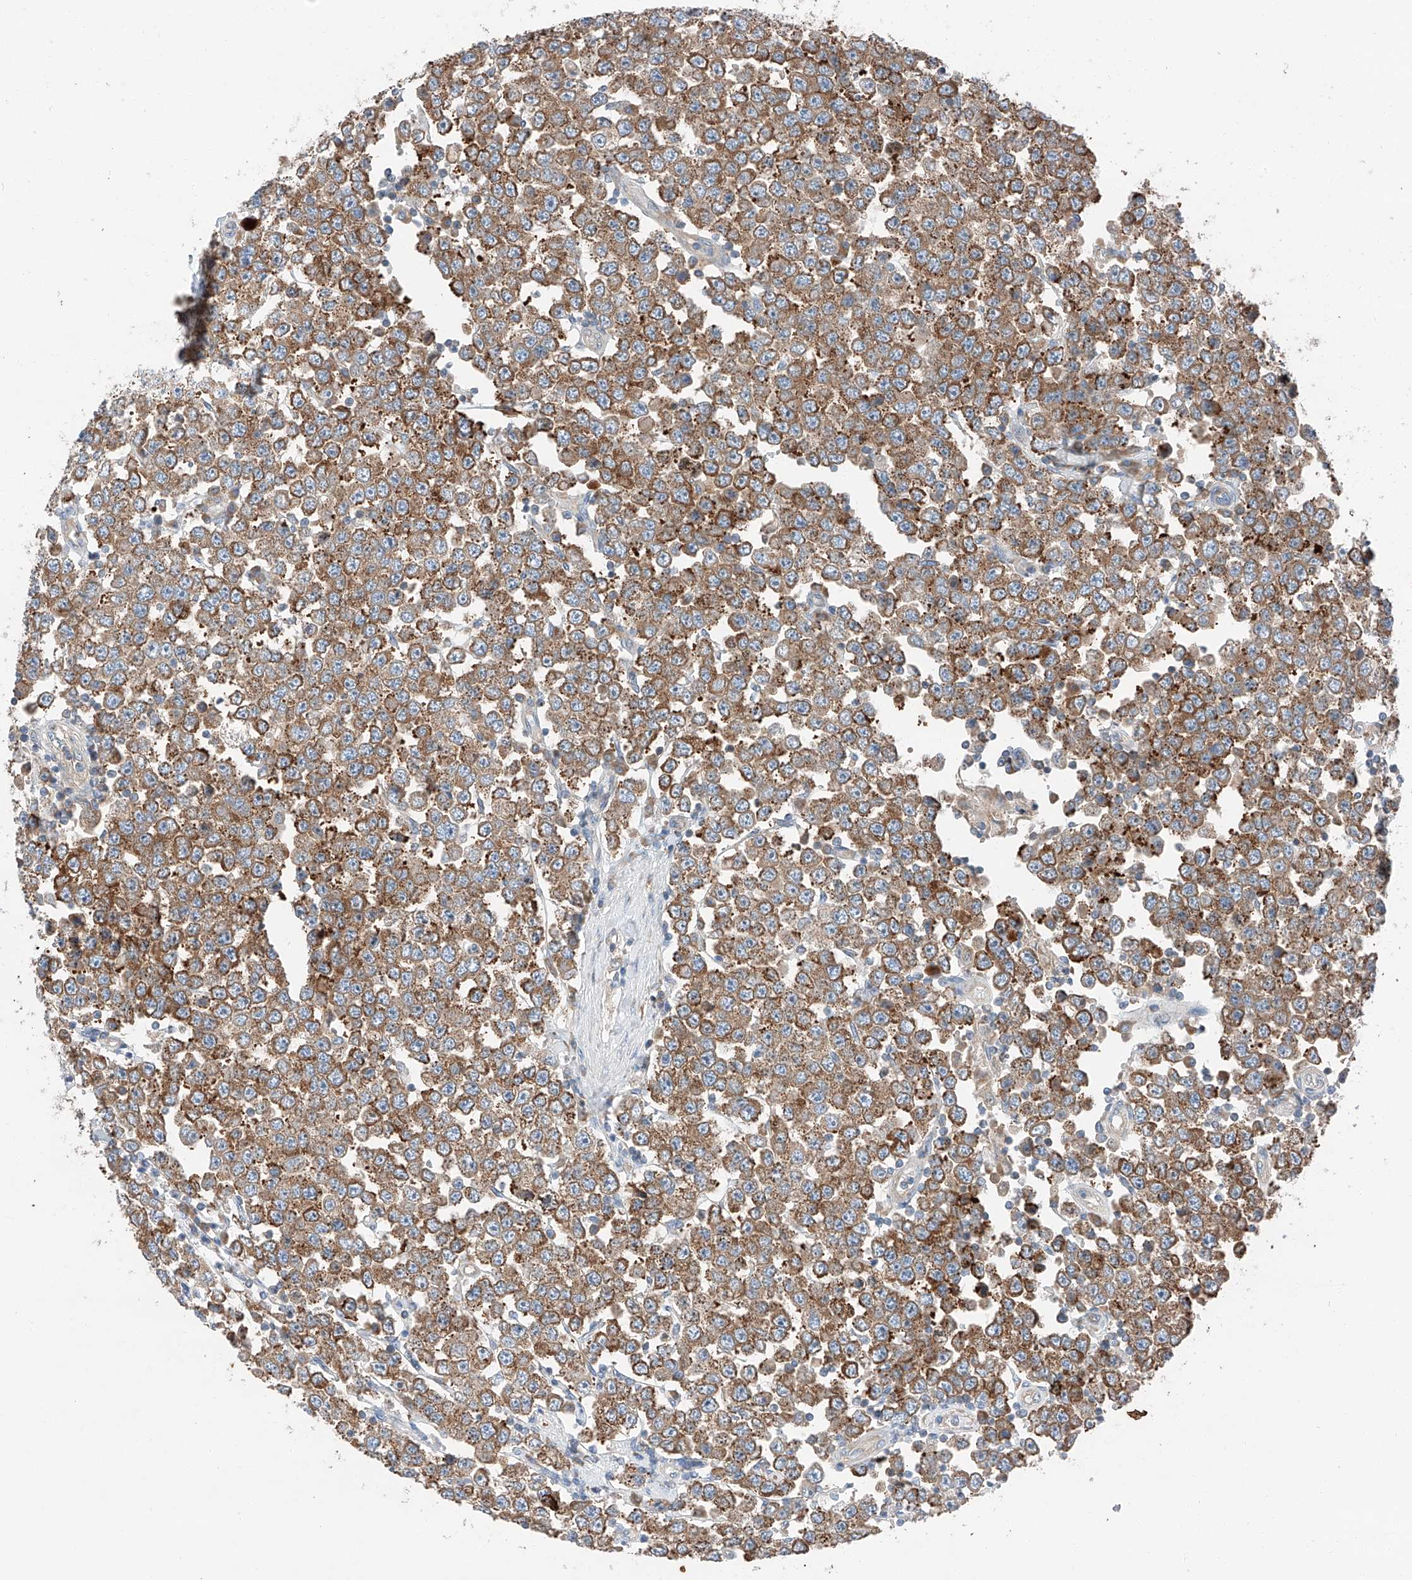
{"staining": {"intensity": "moderate", "quantity": ">75%", "location": "cytoplasmic/membranous"}, "tissue": "testis cancer", "cell_type": "Tumor cells", "image_type": "cancer", "snomed": [{"axis": "morphology", "description": "Seminoma, NOS"}, {"axis": "topography", "description": "Testis"}], "caption": "About >75% of tumor cells in testis cancer (seminoma) display moderate cytoplasmic/membranous protein expression as visualized by brown immunohistochemical staining.", "gene": "ZC3H15", "patient": {"sex": "male", "age": 28}}